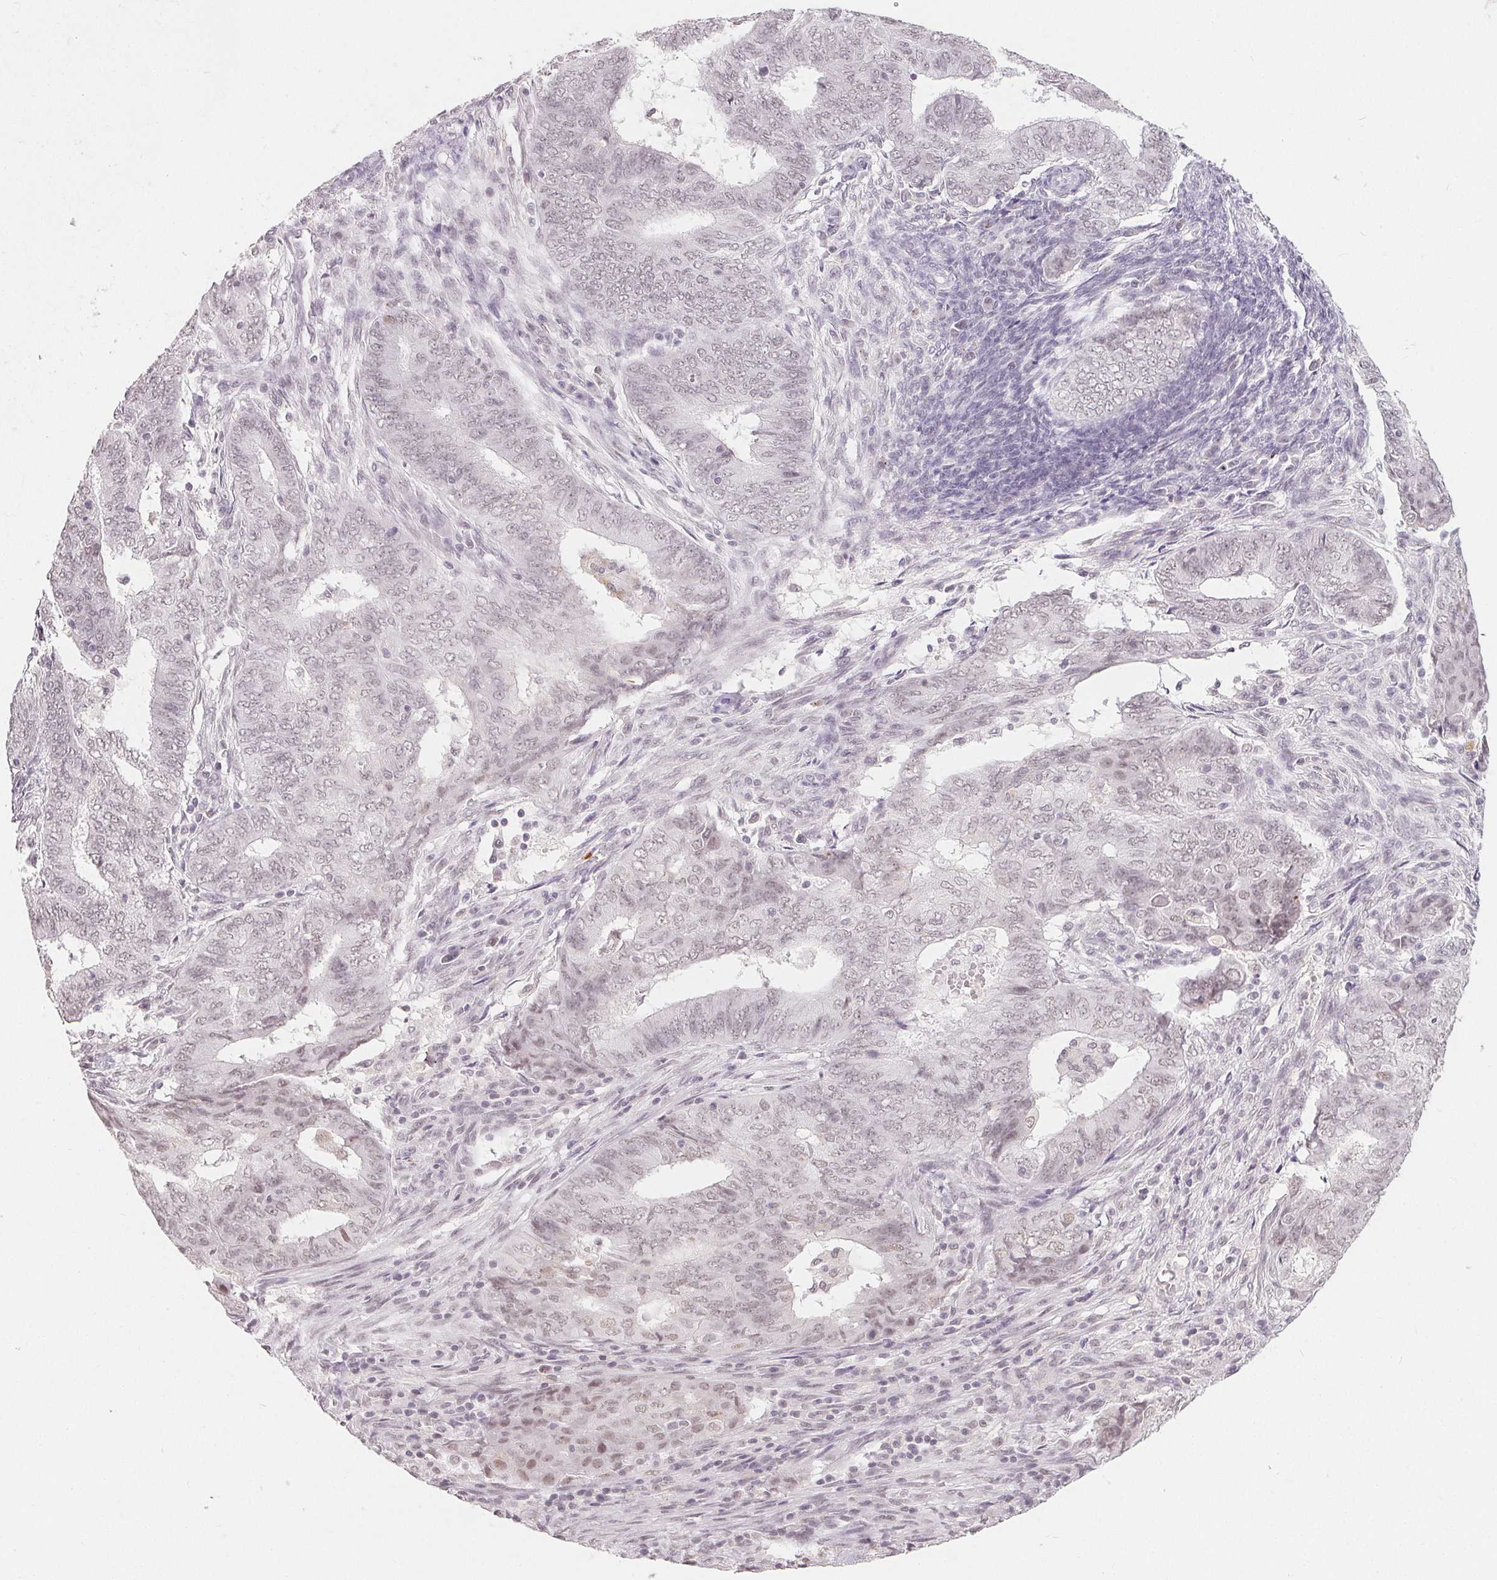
{"staining": {"intensity": "negative", "quantity": "none", "location": "none"}, "tissue": "endometrial cancer", "cell_type": "Tumor cells", "image_type": "cancer", "snomed": [{"axis": "morphology", "description": "Adenocarcinoma, NOS"}, {"axis": "topography", "description": "Endometrium"}], "caption": "There is no significant positivity in tumor cells of endometrial adenocarcinoma. (Stains: DAB immunohistochemistry with hematoxylin counter stain, Microscopy: brightfield microscopy at high magnification).", "gene": "NXF3", "patient": {"sex": "female", "age": 62}}